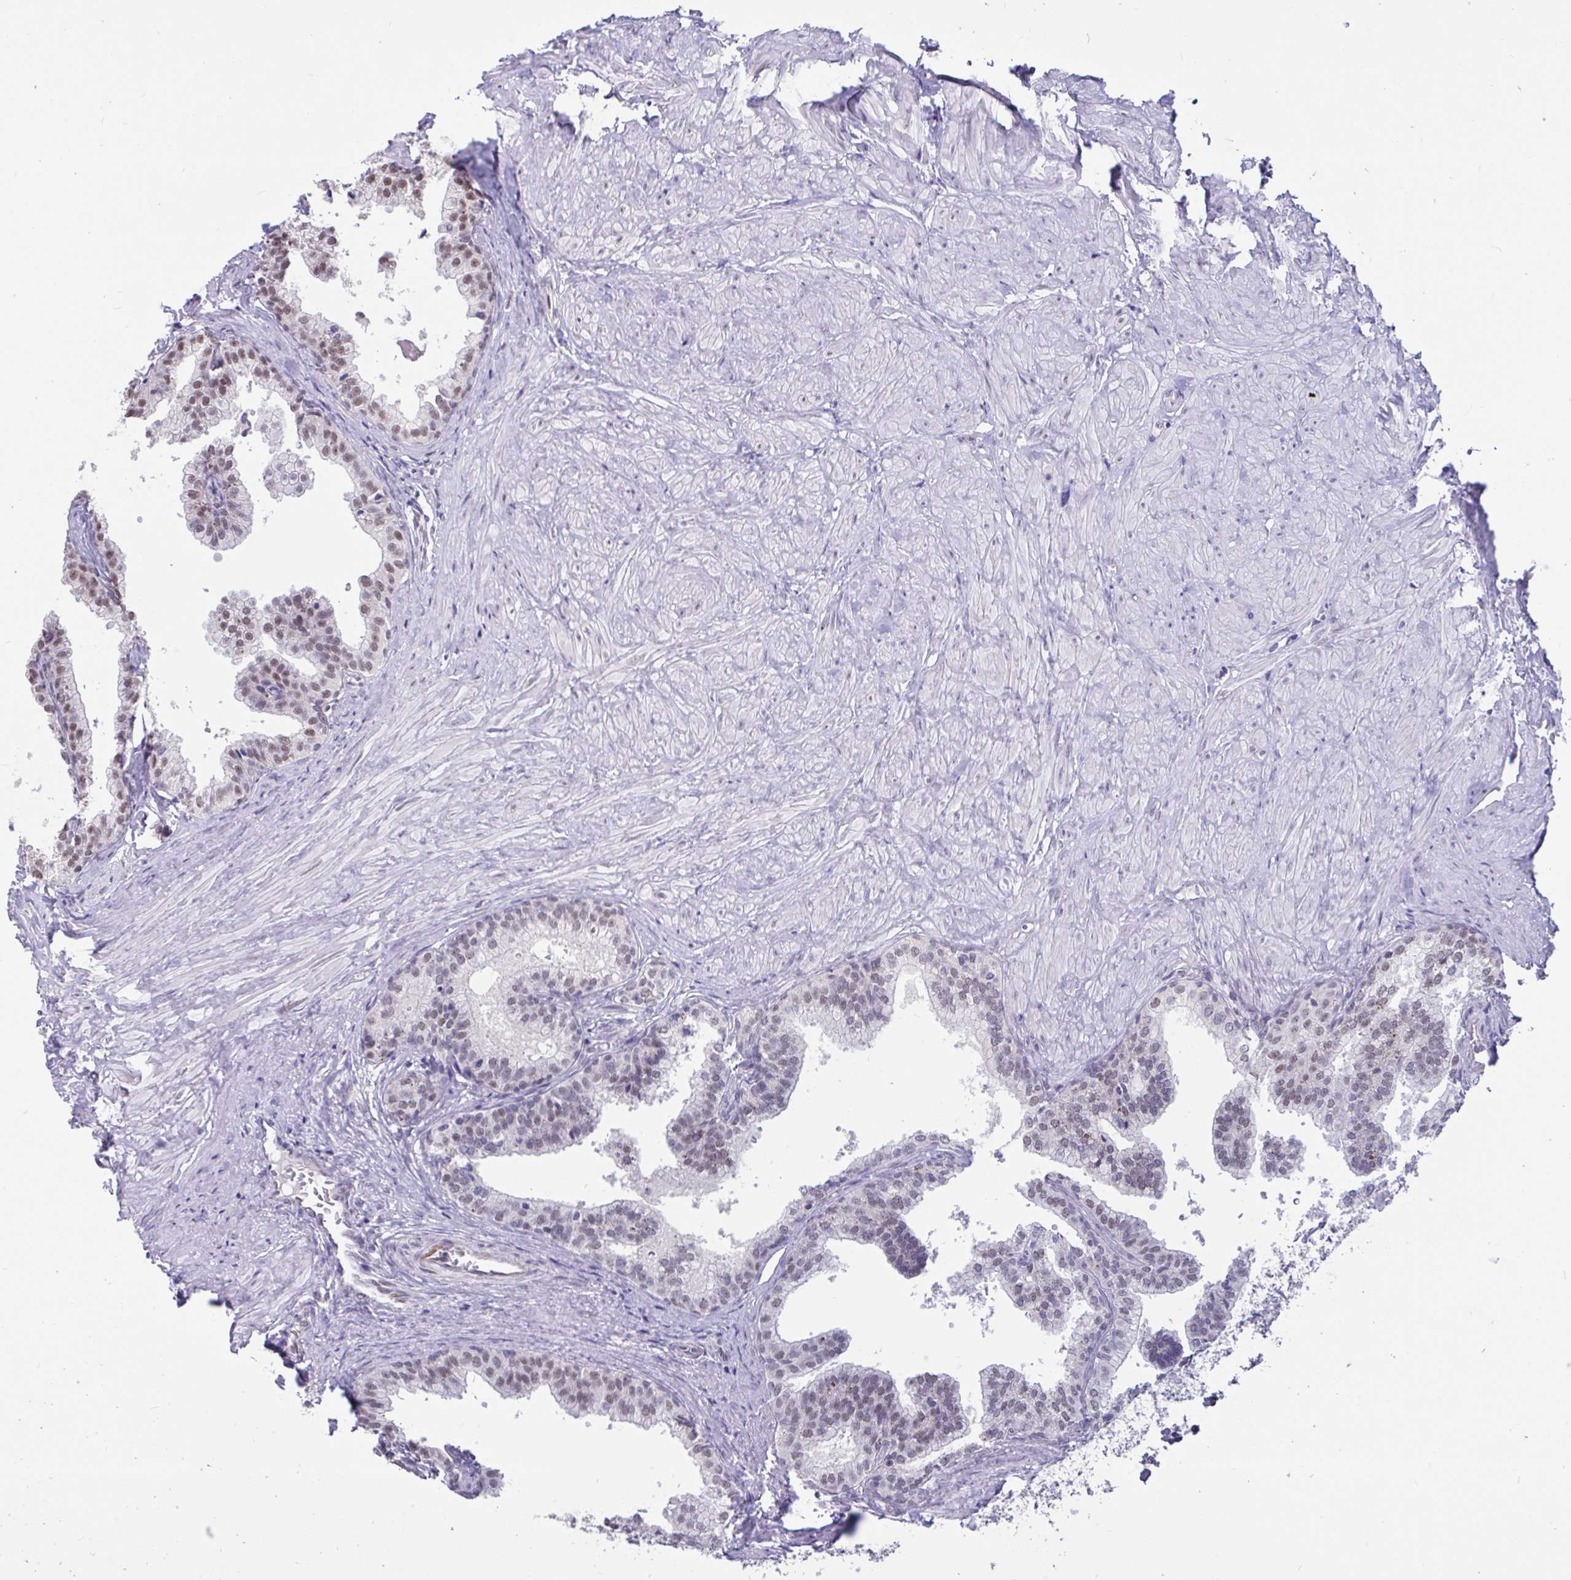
{"staining": {"intensity": "weak", "quantity": "25%-75%", "location": "nuclear"}, "tissue": "prostate", "cell_type": "Glandular cells", "image_type": "normal", "snomed": [{"axis": "morphology", "description": "Normal tissue, NOS"}, {"axis": "topography", "description": "Prostate"}, {"axis": "topography", "description": "Peripheral nerve tissue"}], "caption": "This is a photomicrograph of immunohistochemistry (IHC) staining of normal prostate, which shows weak positivity in the nuclear of glandular cells.", "gene": "DDX39A", "patient": {"sex": "male", "age": 55}}